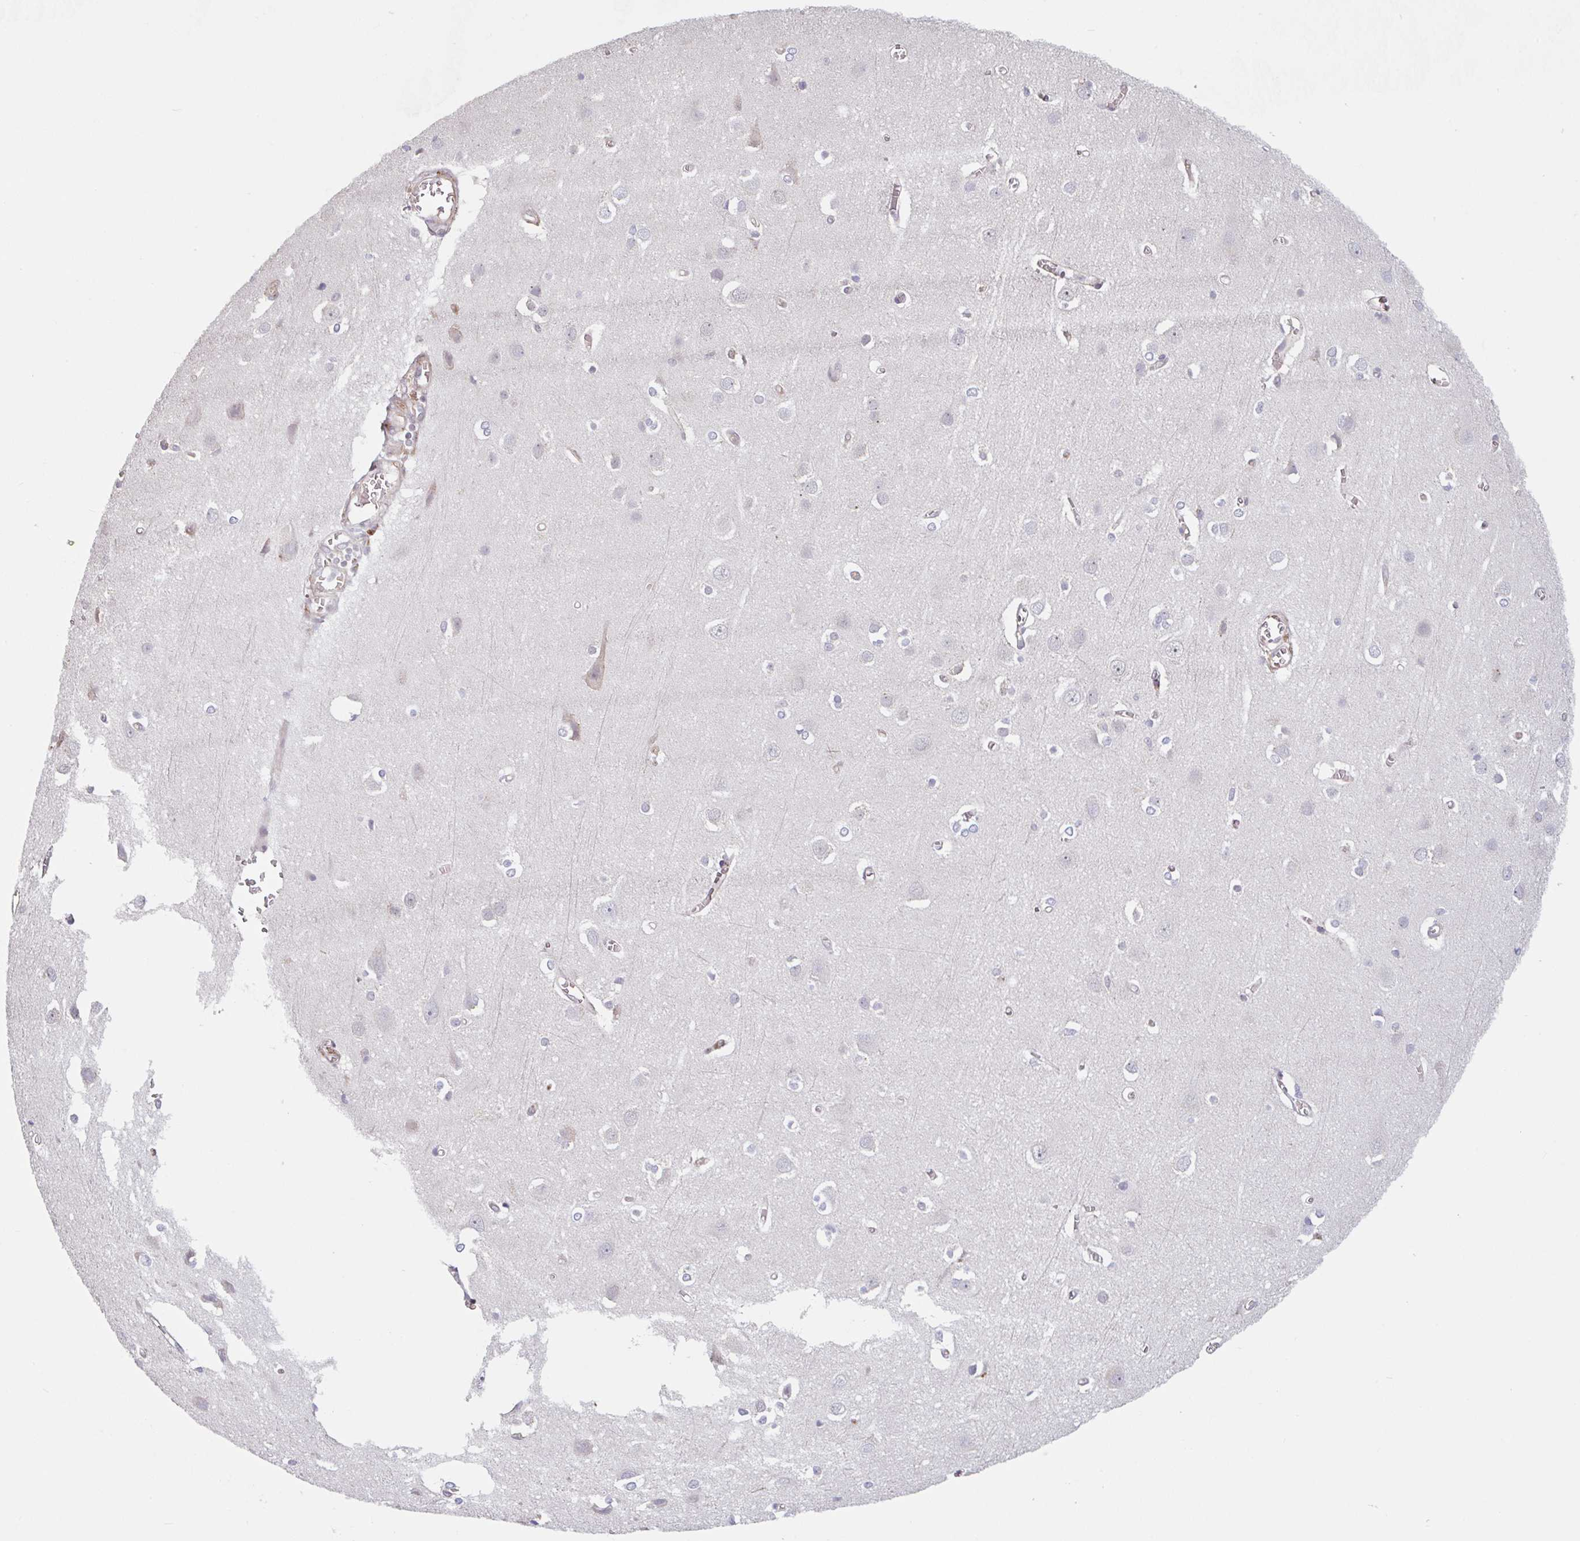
{"staining": {"intensity": "negative", "quantity": "none", "location": "none"}, "tissue": "cerebral cortex", "cell_type": "Endothelial cells", "image_type": "normal", "snomed": [{"axis": "morphology", "description": "Normal tissue, NOS"}, {"axis": "topography", "description": "Cerebral cortex"}], "caption": "IHC histopathology image of normal cerebral cortex: human cerebral cortex stained with DAB displays no significant protein staining in endothelial cells. (Brightfield microscopy of DAB (3,3'-diaminobenzidine) IHC at high magnification).", "gene": "NUB1", "patient": {"sex": "male", "age": 37}}